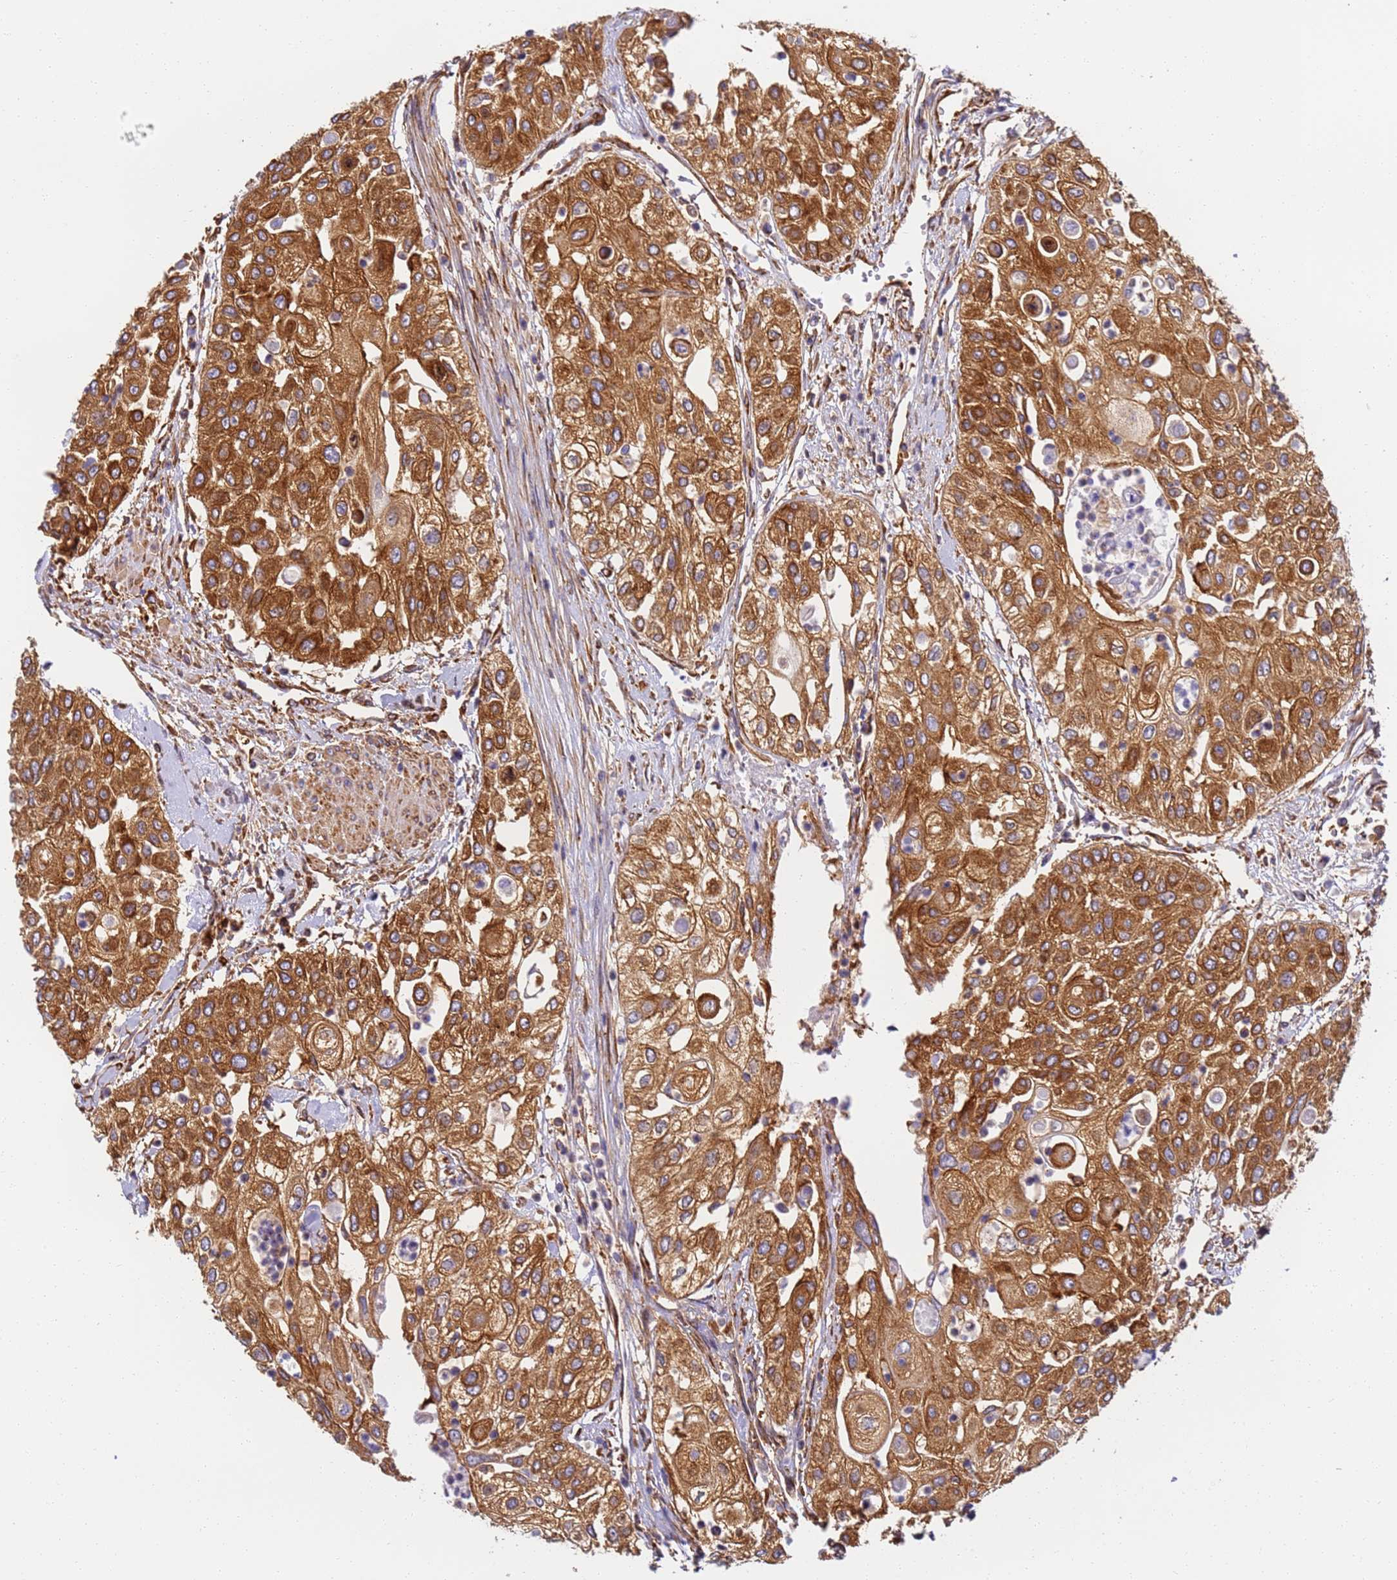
{"staining": {"intensity": "strong", "quantity": ">75%", "location": "cytoplasmic/membranous"}, "tissue": "urothelial cancer", "cell_type": "Tumor cells", "image_type": "cancer", "snomed": [{"axis": "morphology", "description": "Urothelial carcinoma, High grade"}, {"axis": "topography", "description": "Urinary bladder"}], "caption": "Tumor cells show strong cytoplasmic/membranous expression in about >75% of cells in urothelial cancer.", "gene": "DYNC1I2", "patient": {"sex": "female", "age": 79}}